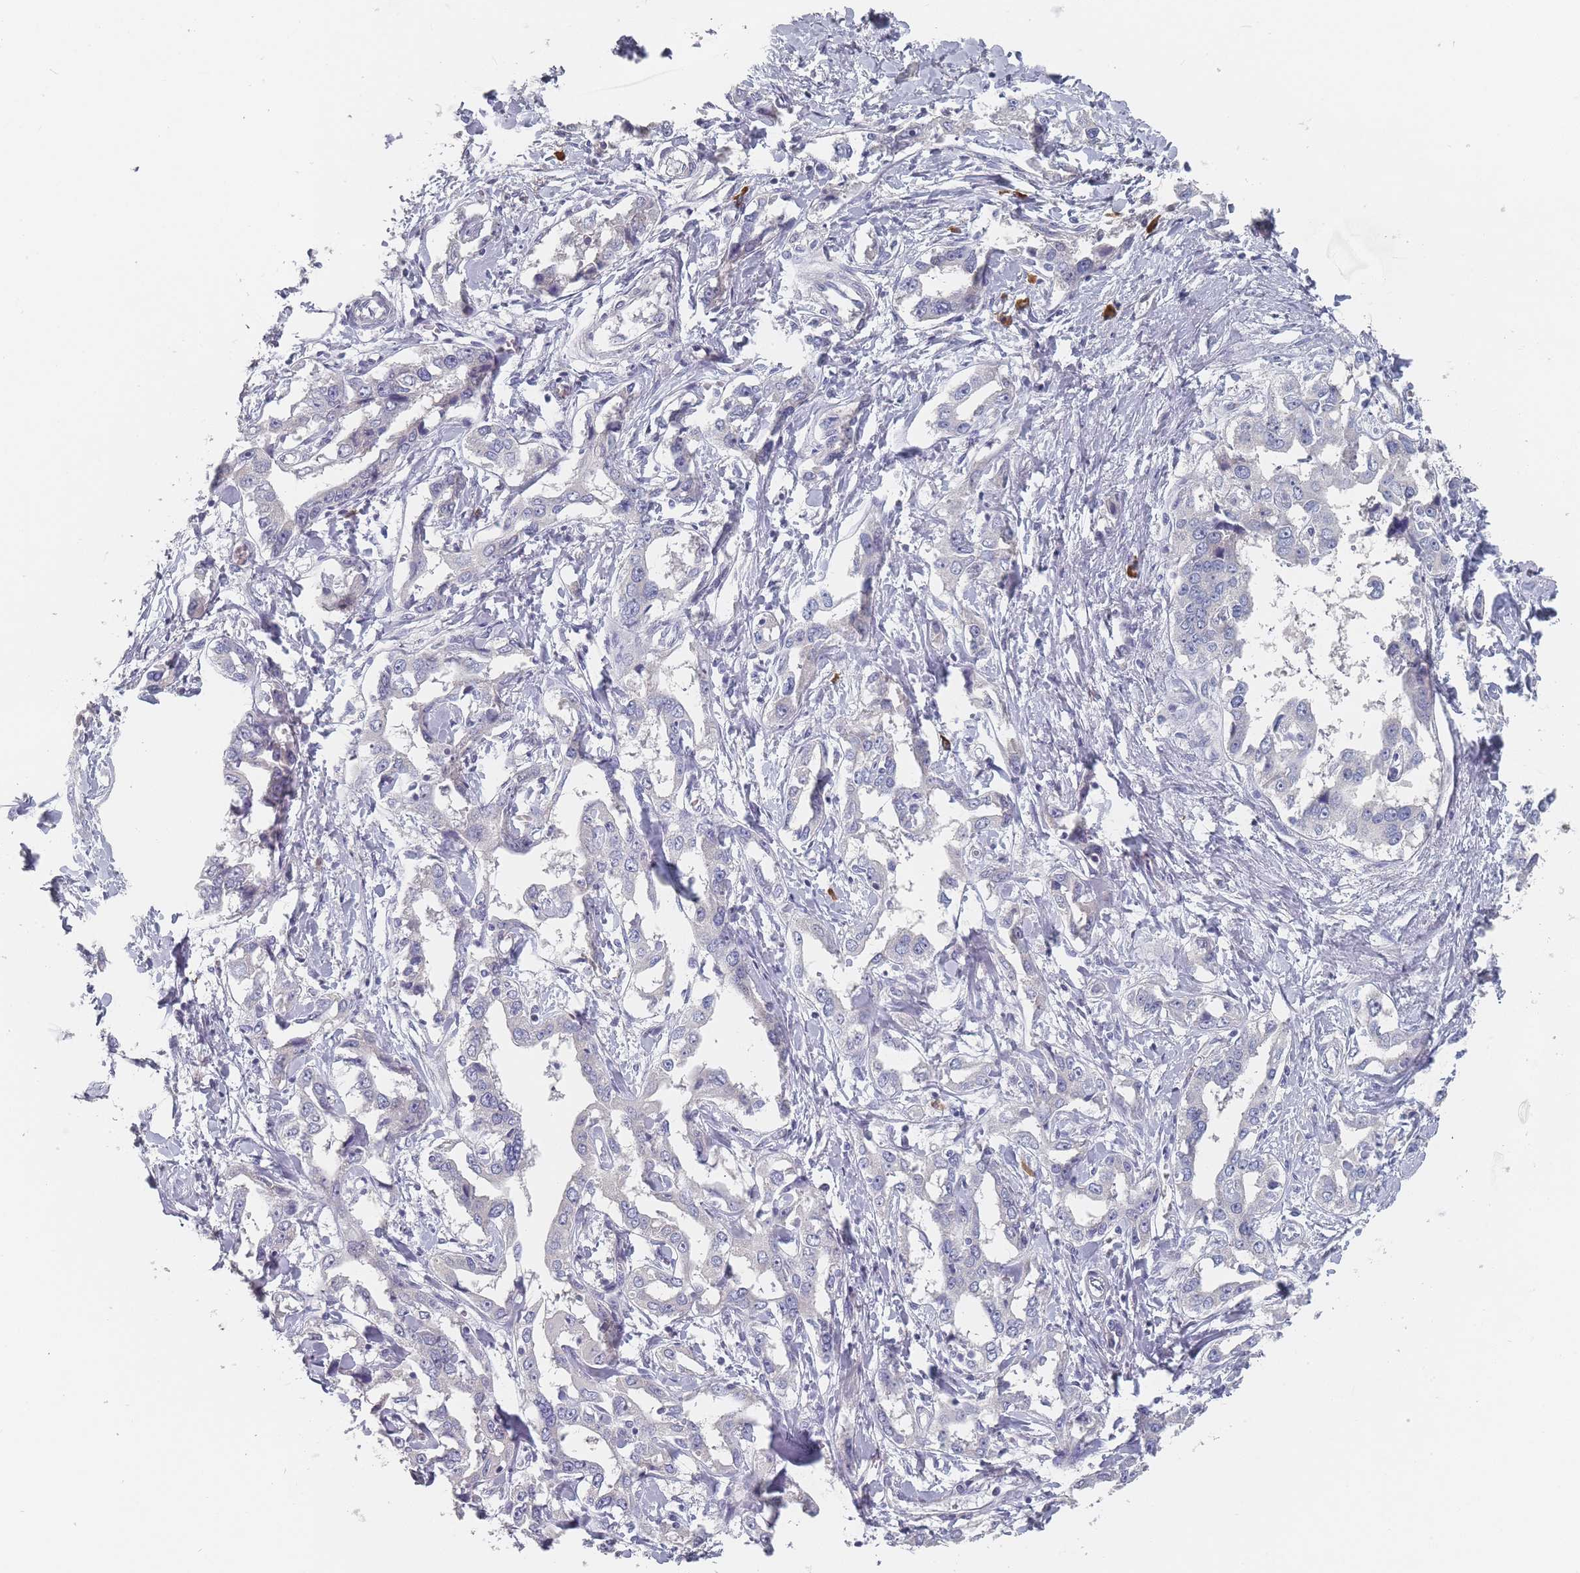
{"staining": {"intensity": "negative", "quantity": "none", "location": "none"}, "tissue": "liver cancer", "cell_type": "Tumor cells", "image_type": "cancer", "snomed": [{"axis": "morphology", "description": "Cholangiocarcinoma"}, {"axis": "topography", "description": "Liver"}], "caption": "A high-resolution photomicrograph shows immunohistochemistry (IHC) staining of cholangiocarcinoma (liver), which displays no significant staining in tumor cells.", "gene": "SLC35E4", "patient": {"sex": "male", "age": 59}}